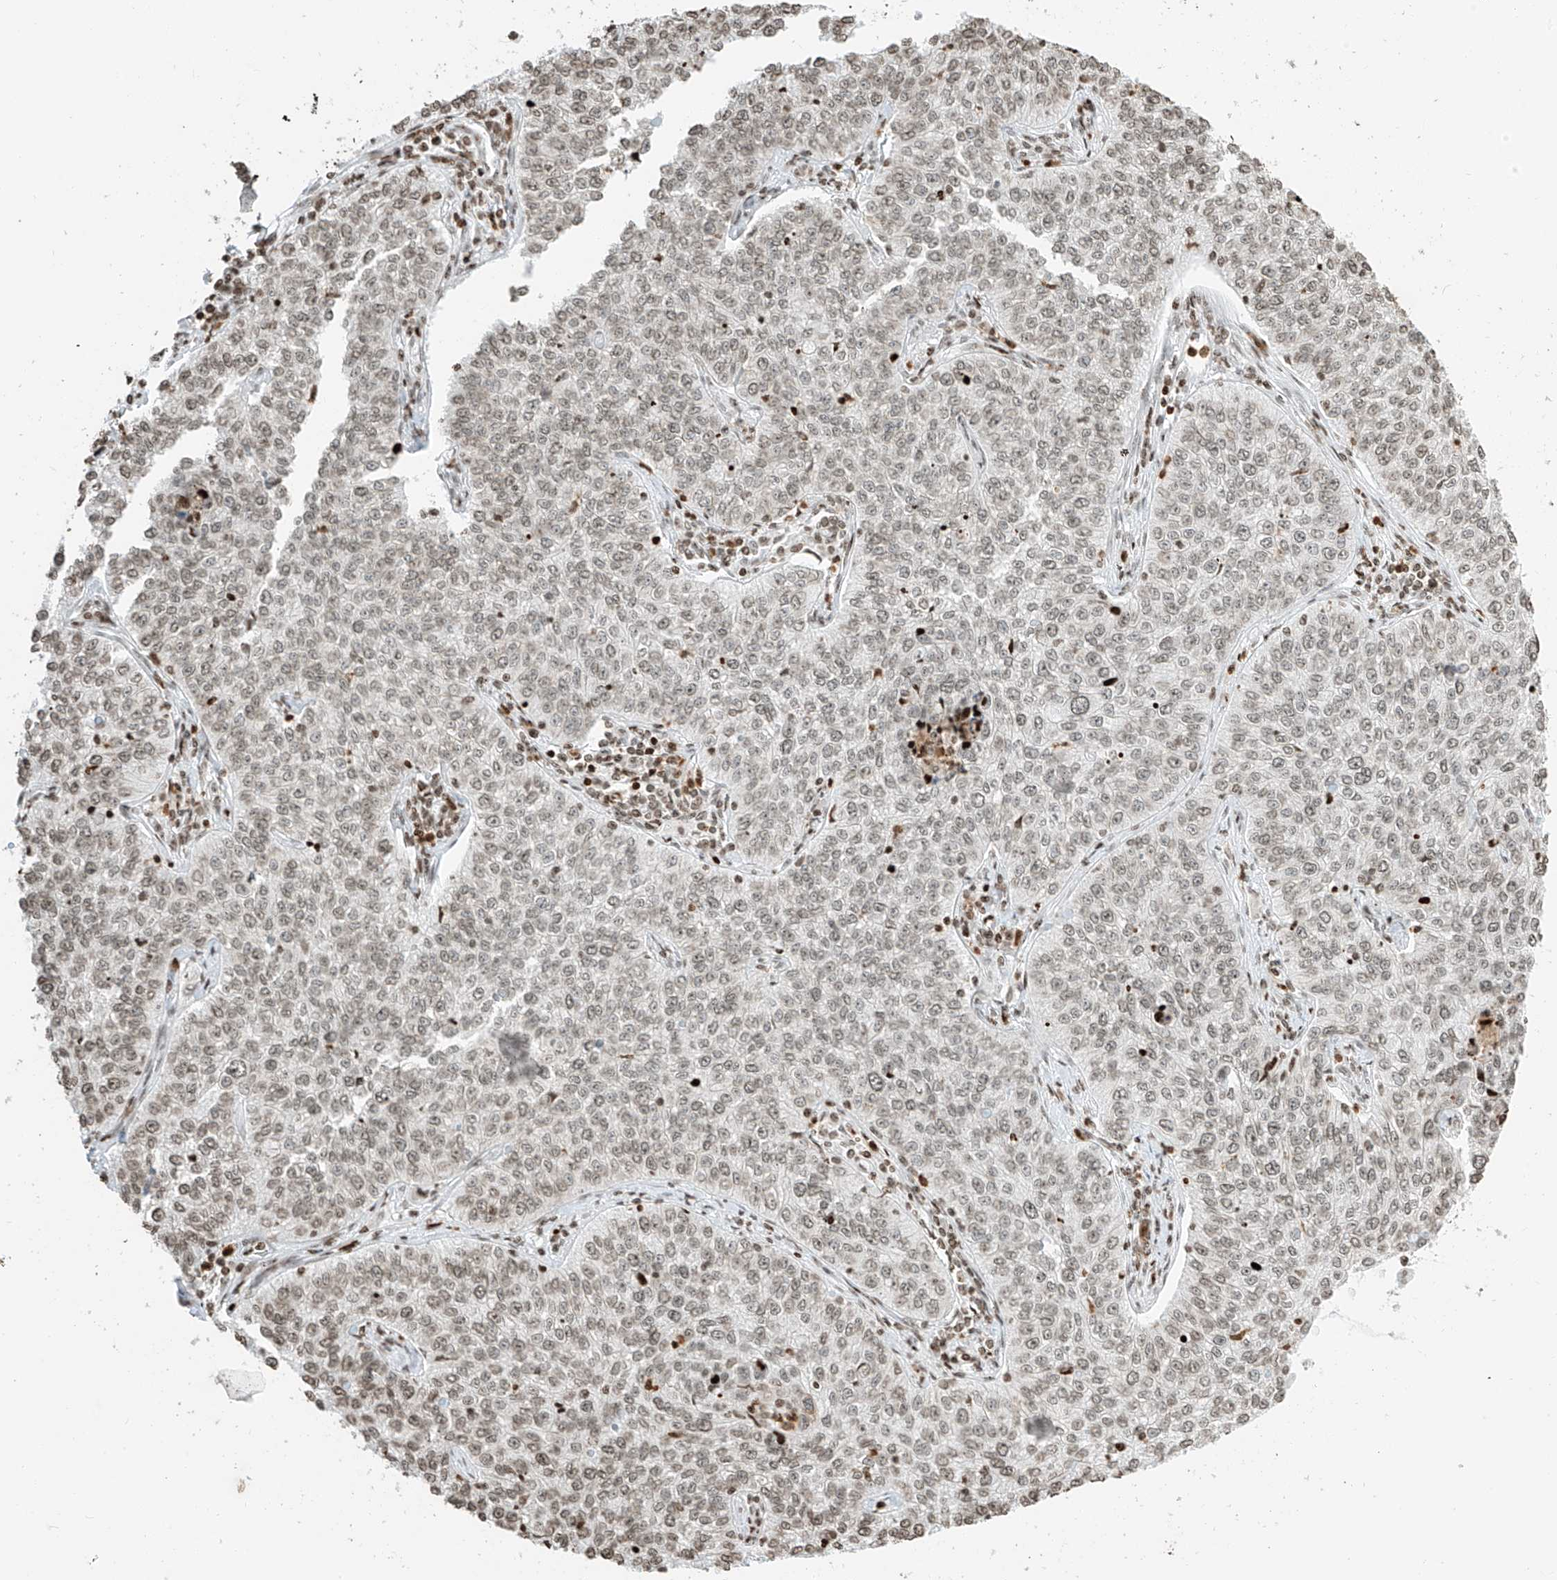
{"staining": {"intensity": "weak", "quantity": ">75%", "location": "nuclear"}, "tissue": "cervical cancer", "cell_type": "Tumor cells", "image_type": "cancer", "snomed": [{"axis": "morphology", "description": "Squamous cell carcinoma, NOS"}, {"axis": "topography", "description": "Cervix"}], "caption": "A high-resolution micrograph shows immunohistochemistry staining of cervical cancer, which displays weak nuclear positivity in approximately >75% of tumor cells.", "gene": "C17orf58", "patient": {"sex": "female", "age": 35}}